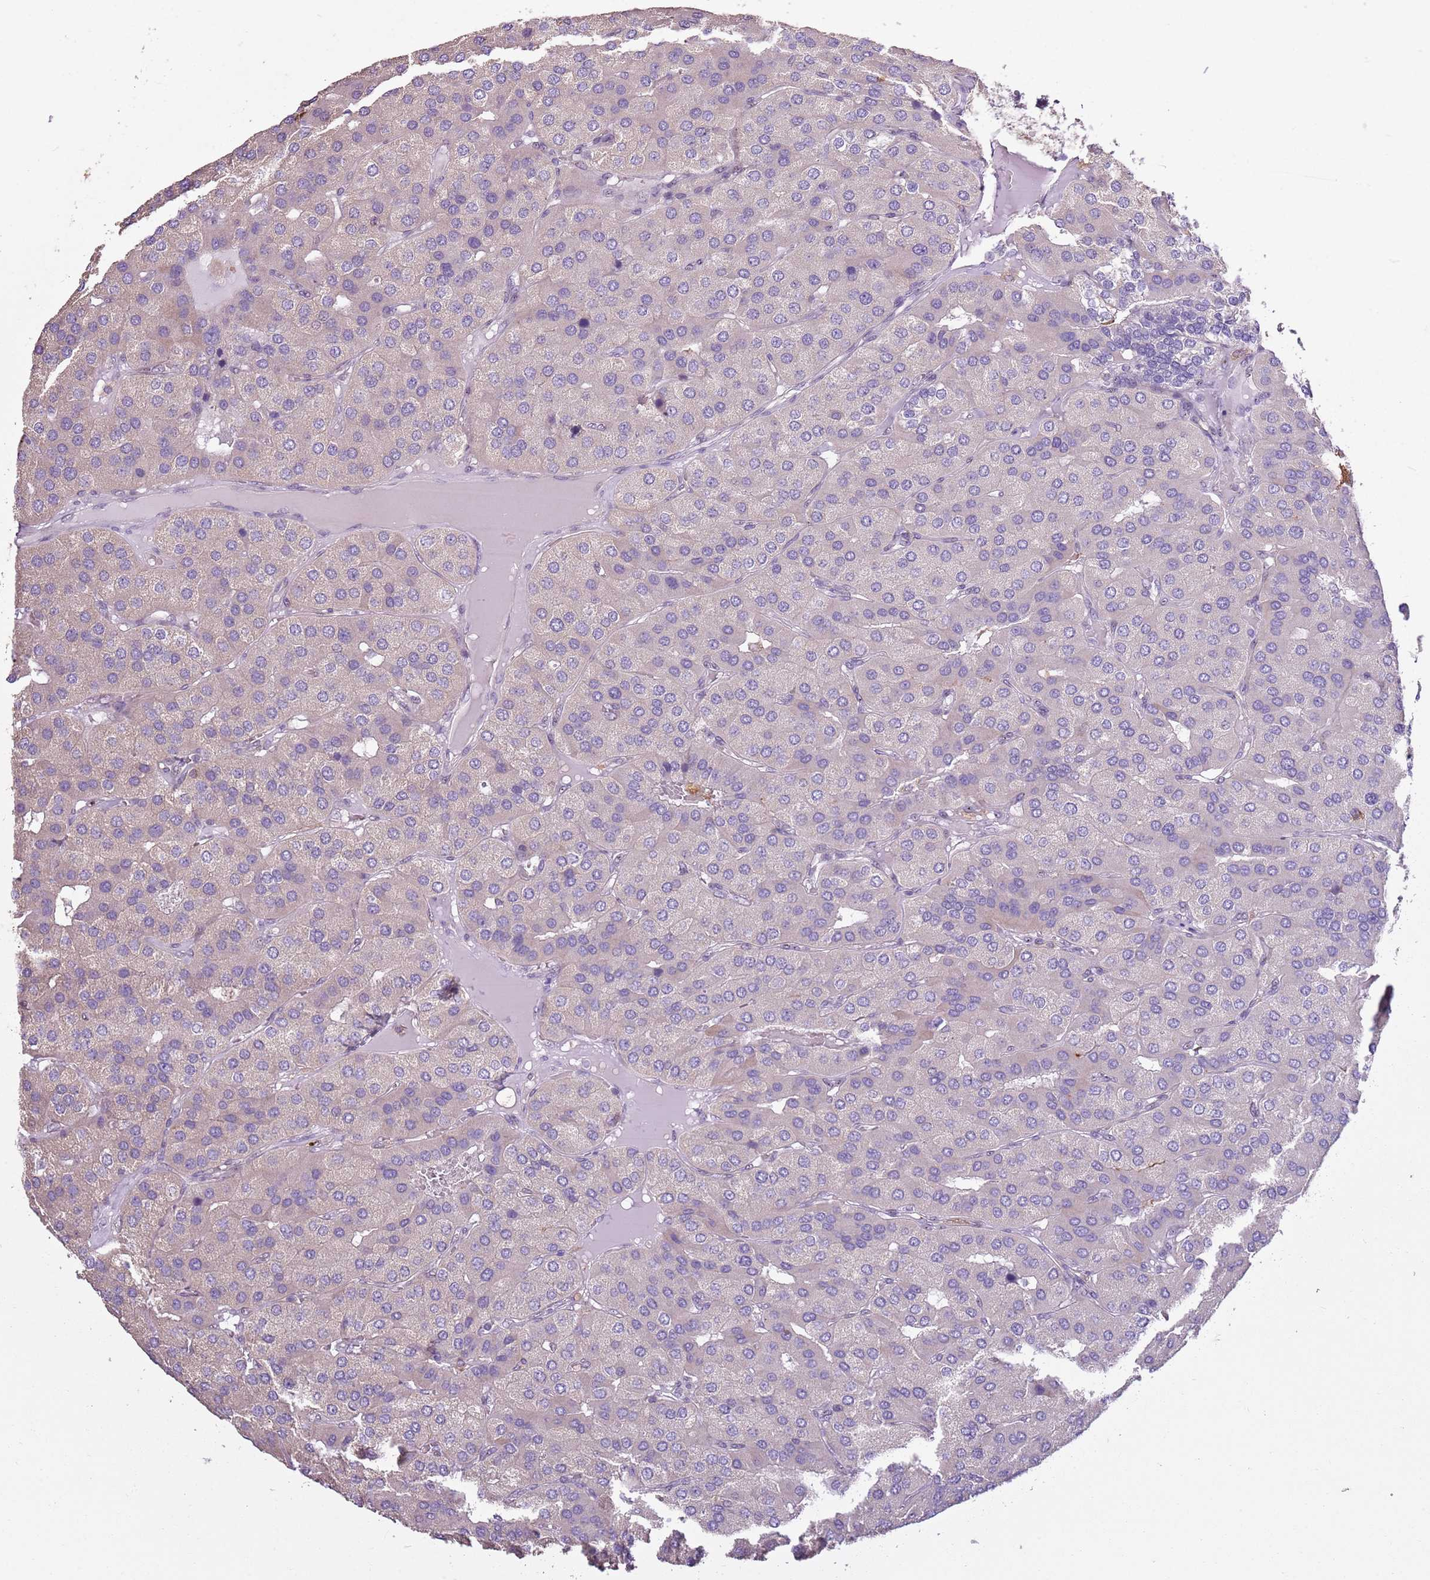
{"staining": {"intensity": "negative", "quantity": "none", "location": "none"}, "tissue": "parathyroid gland", "cell_type": "Glandular cells", "image_type": "normal", "snomed": [{"axis": "morphology", "description": "Normal tissue, NOS"}, {"axis": "morphology", "description": "Adenoma, NOS"}, {"axis": "topography", "description": "Parathyroid gland"}], "caption": "Photomicrograph shows no protein staining in glandular cells of unremarkable parathyroid gland. The staining was performed using DAB to visualize the protein expression in brown, while the nuclei were stained in blue with hematoxylin (Magnification: 20x).", "gene": "CAPN9", "patient": {"sex": "female", "age": 86}}